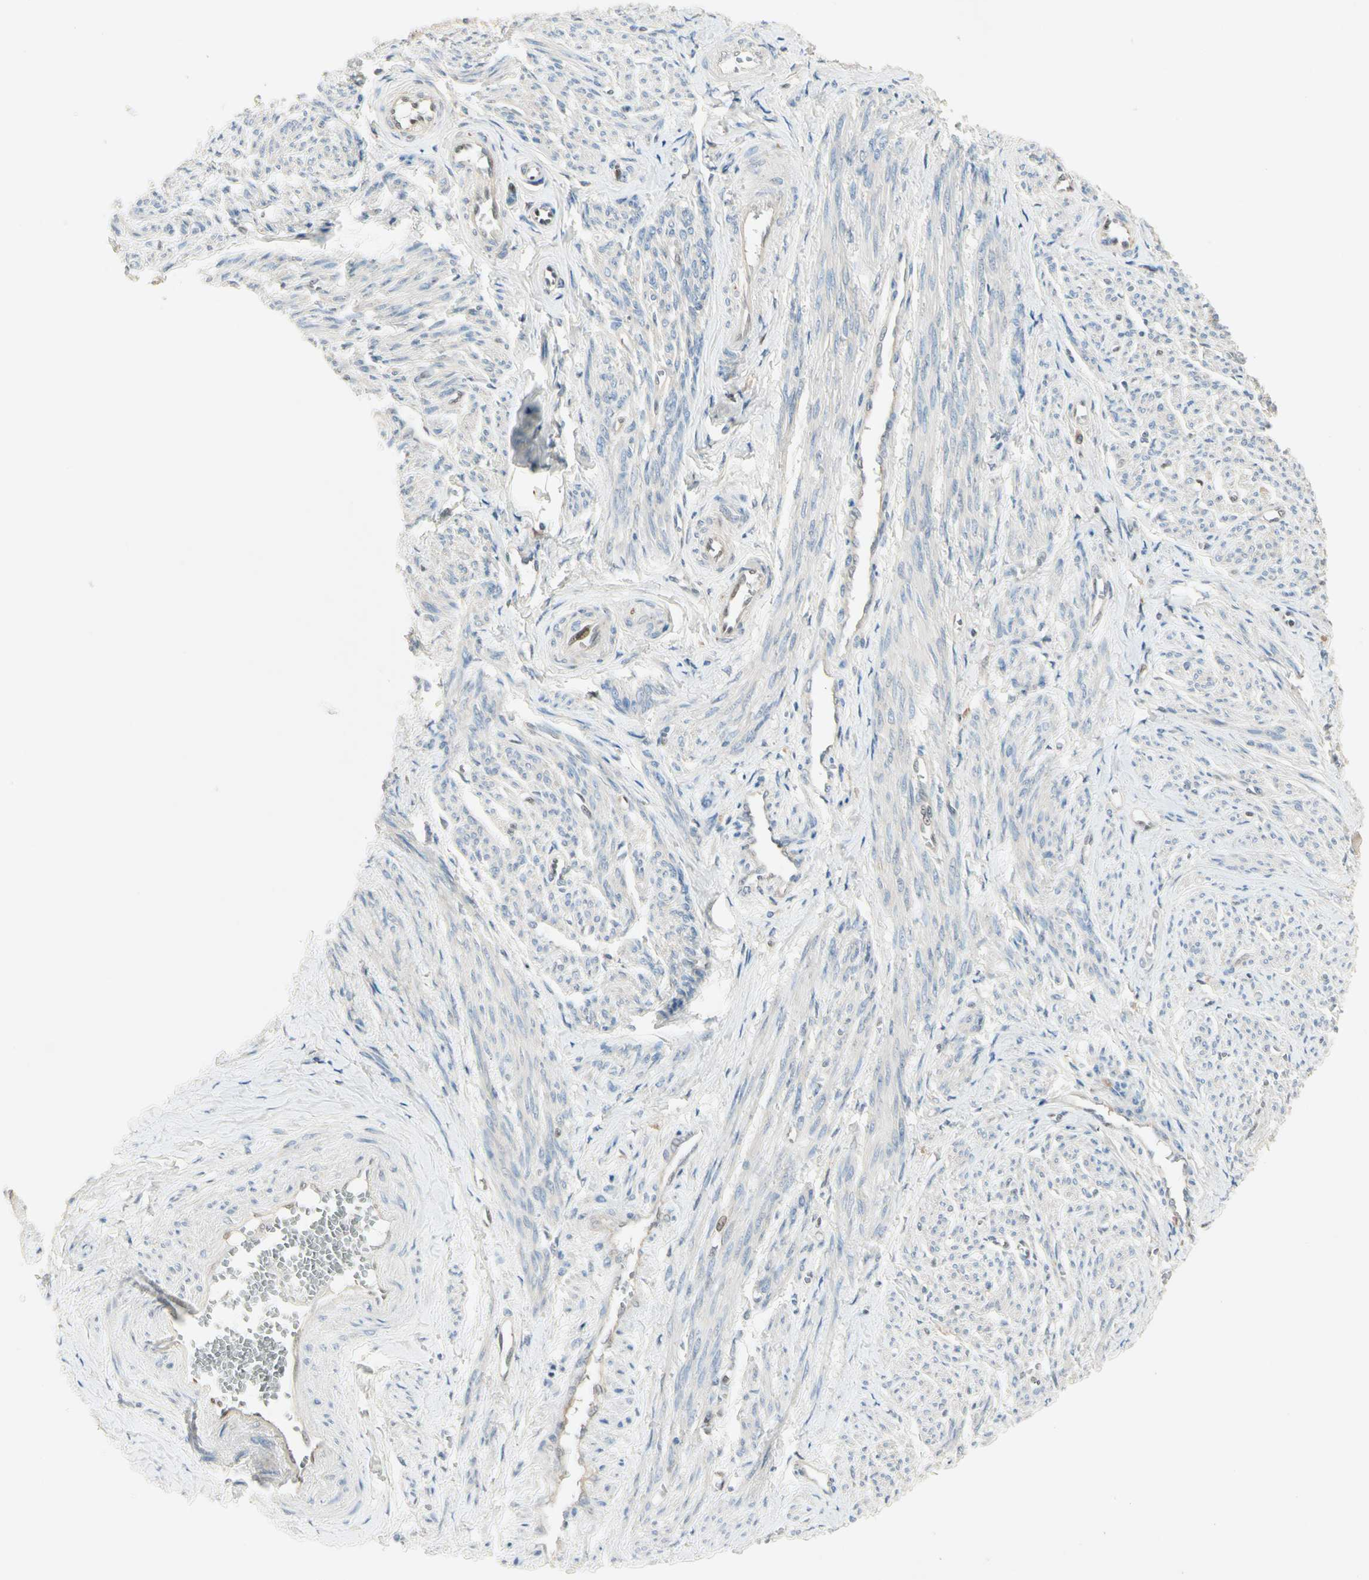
{"staining": {"intensity": "negative", "quantity": "none", "location": "none"}, "tissue": "smooth muscle", "cell_type": "Smooth muscle cells", "image_type": "normal", "snomed": [{"axis": "morphology", "description": "Normal tissue, NOS"}, {"axis": "topography", "description": "Smooth muscle"}], "caption": "This photomicrograph is of benign smooth muscle stained with immunohistochemistry to label a protein in brown with the nuclei are counter-stained blue. There is no expression in smooth muscle cells. (DAB (3,3'-diaminobenzidine) immunohistochemistry (IHC) with hematoxylin counter stain).", "gene": "IL1R1", "patient": {"sex": "female", "age": 65}}